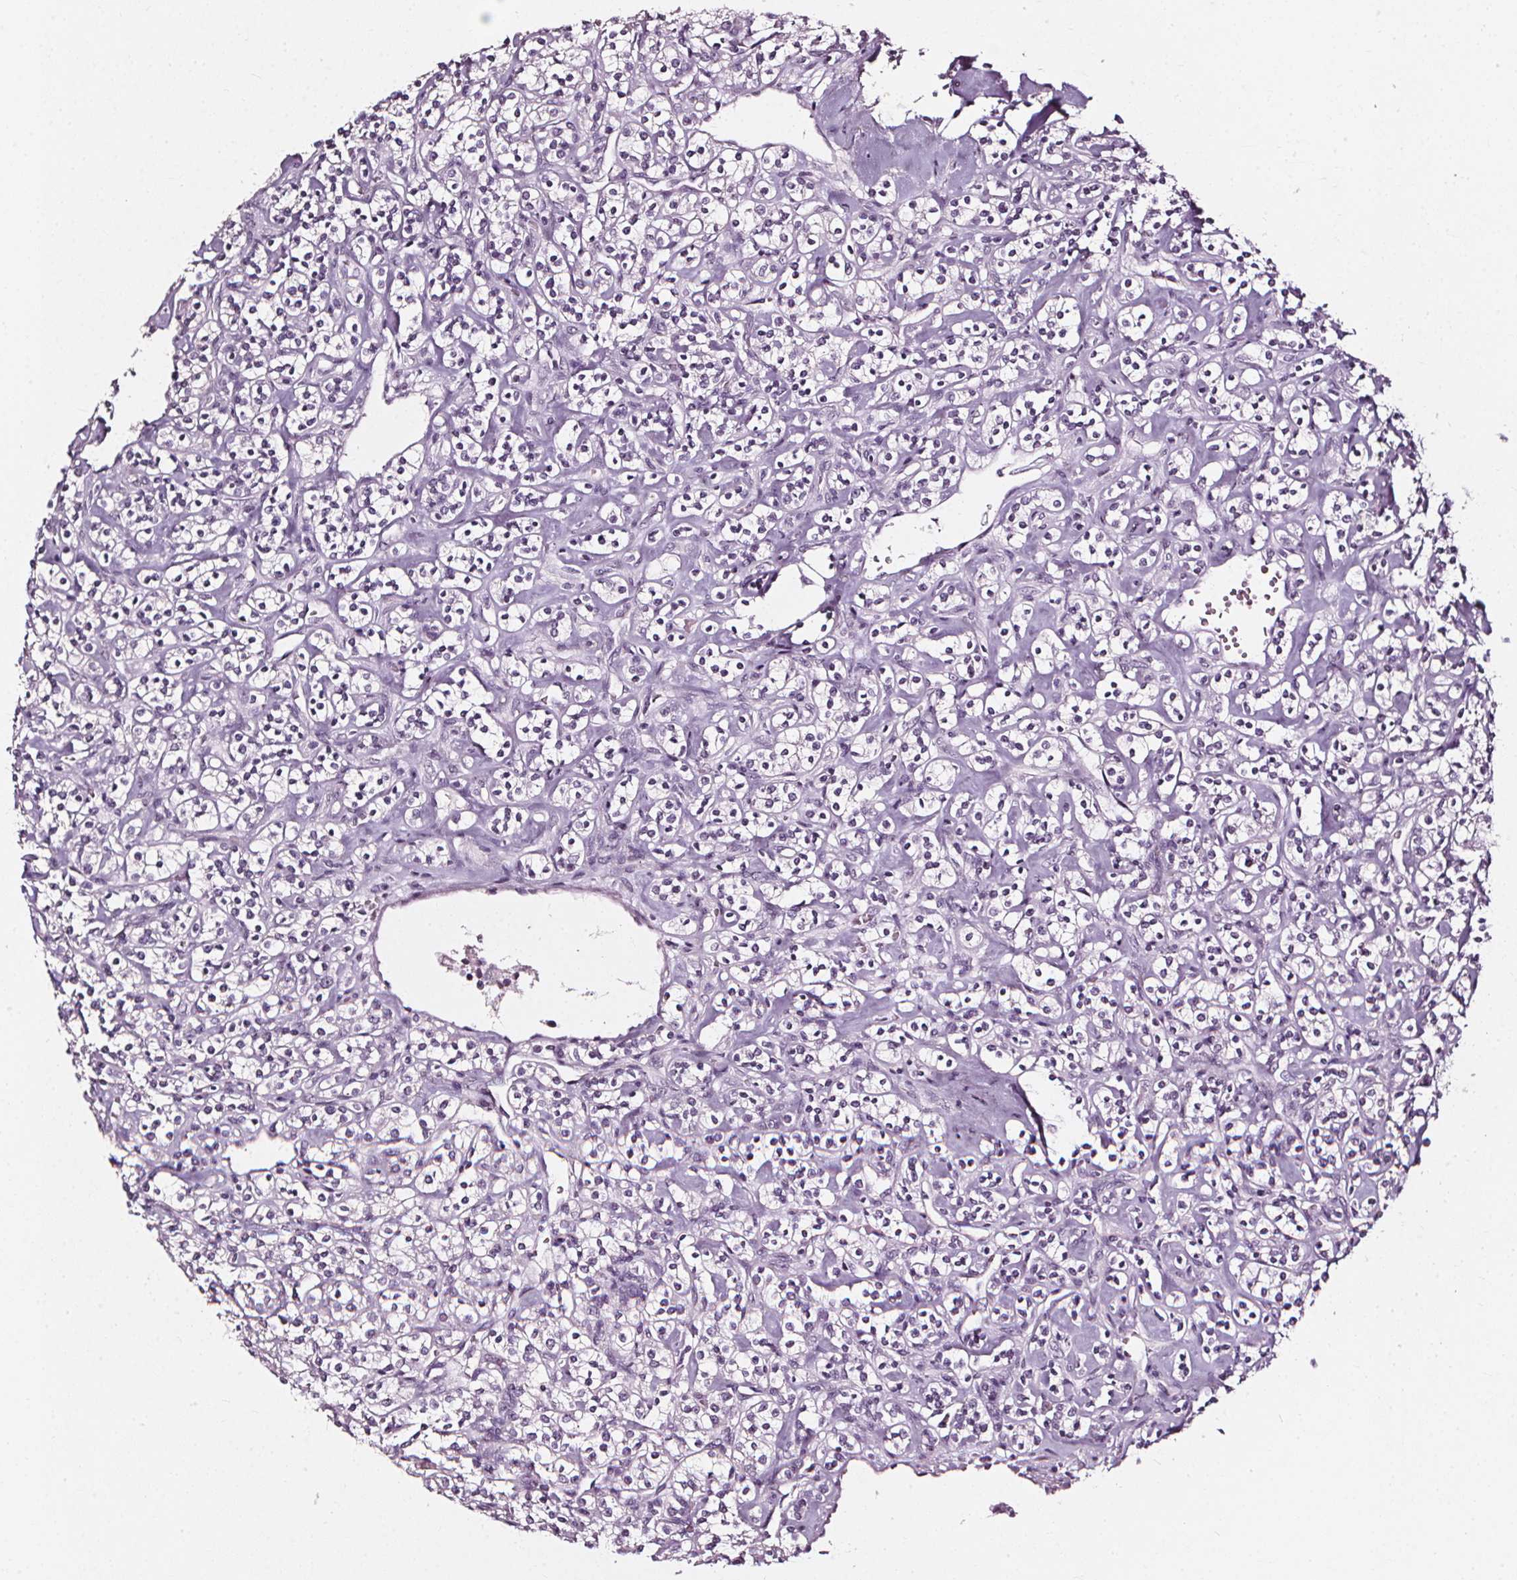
{"staining": {"intensity": "negative", "quantity": "none", "location": "none"}, "tissue": "renal cancer", "cell_type": "Tumor cells", "image_type": "cancer", "snomed": [{"axis": "morphology", "description": "Adenocarcinoma, NOS"}, {"axis": "topography", "description": "Kidney"}], "caption": "Renal cancer (adenocarcinoma) stained for a protein using immunohistochemistry shows no staining tumor cells.", "gene": "DEFA5", "patient": {"sex": "male", "age": 77}}